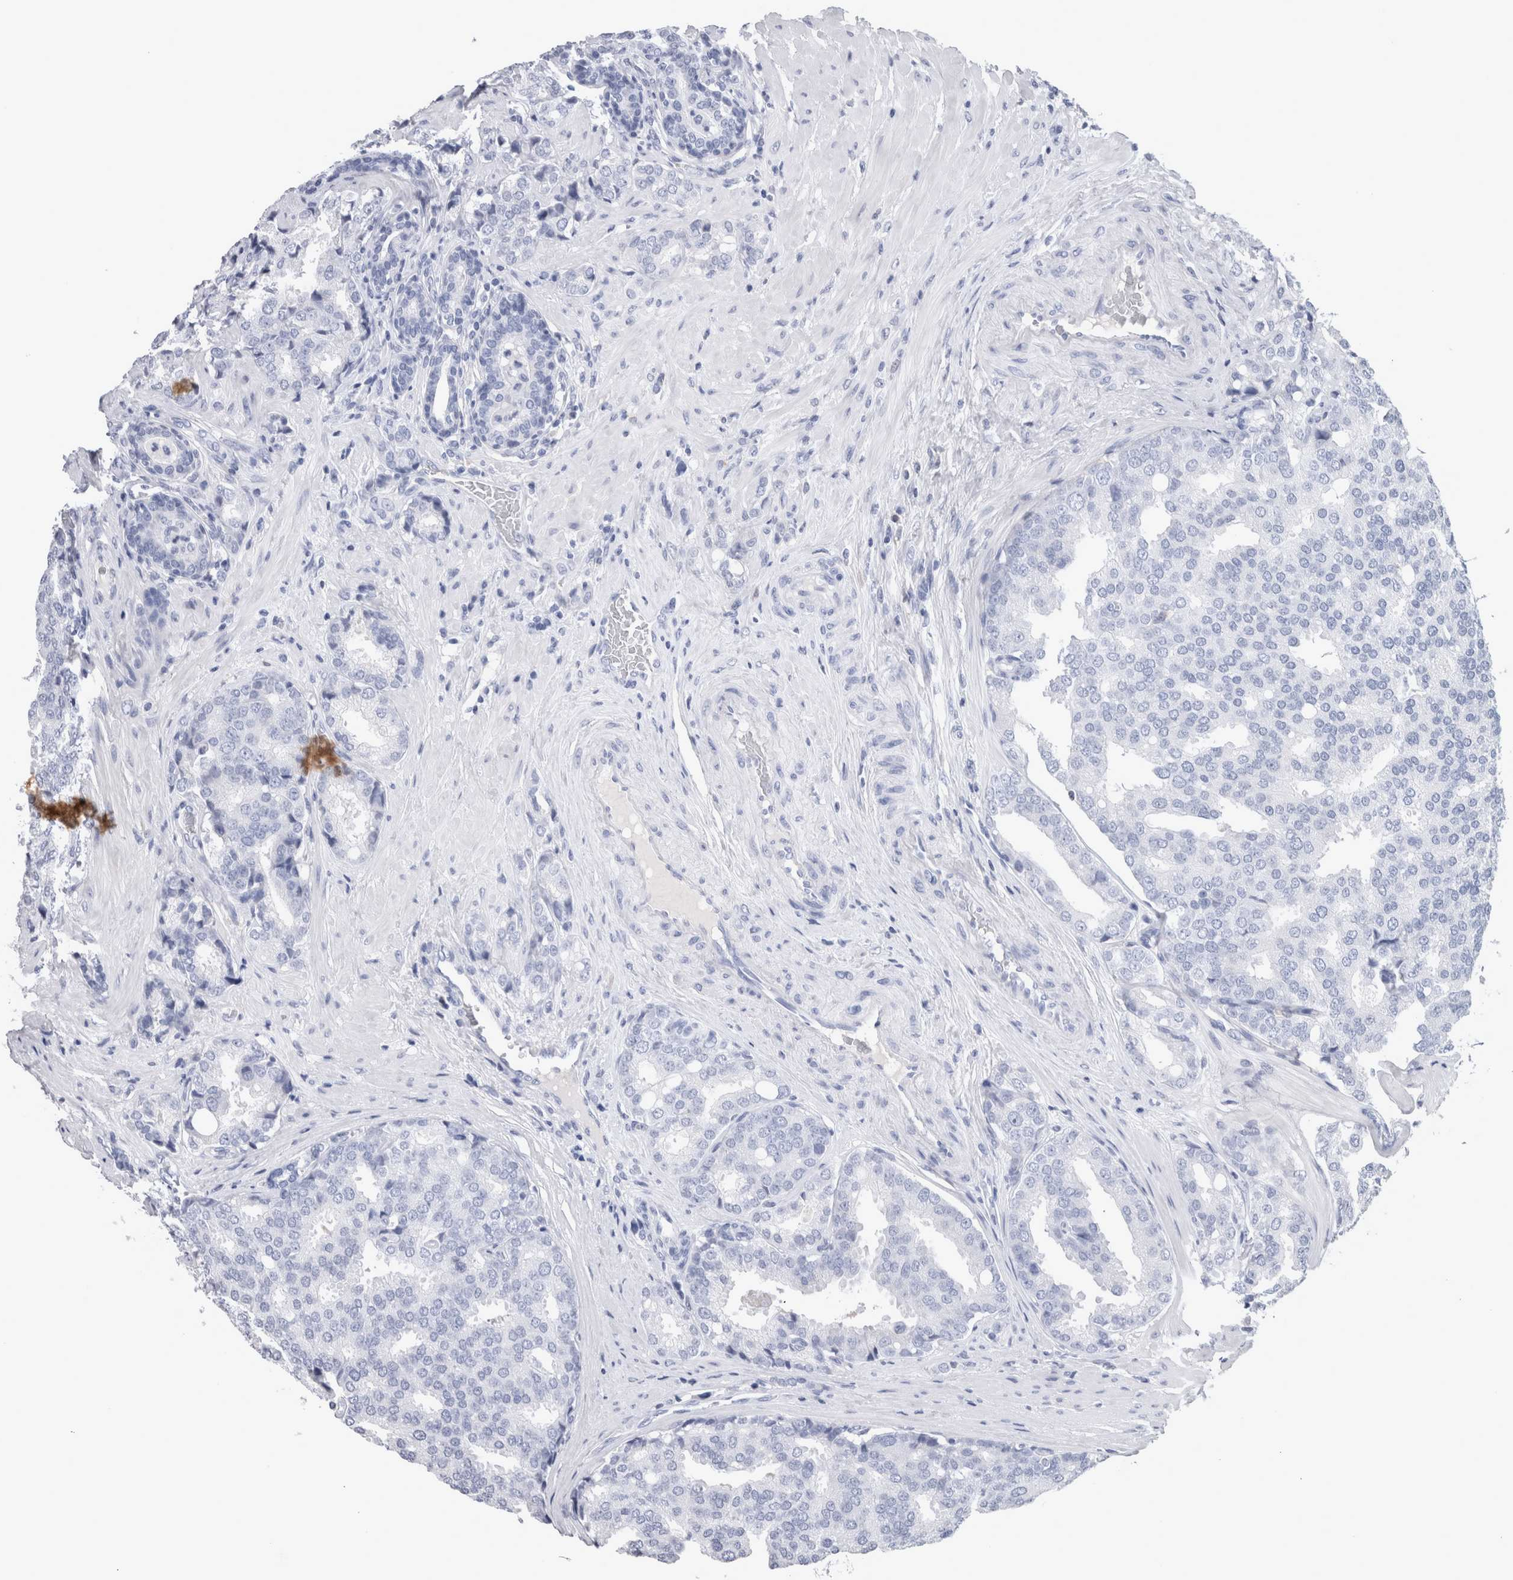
{"staining": {"intensity": "negative", "quantity": "none", "location": "none"}, "tissue": "prostate cancer", "cell_type": "Tumor cells", "image_type": "cancer", "snomed": [{"axis": "morphology", "description": "Adenocarcinoma, High grade"}, {"axis": "topography", "description": "Prostate"}], "caption": "Immunohistochemistry (IHC) photomicrograph of human prostate cancer (high-grade adenocarcinoma) stained for a protein (brown), which shows no positivity in tumor cells.", "gene": "CA8", "patient": {"sex": "male", "age": 50}}